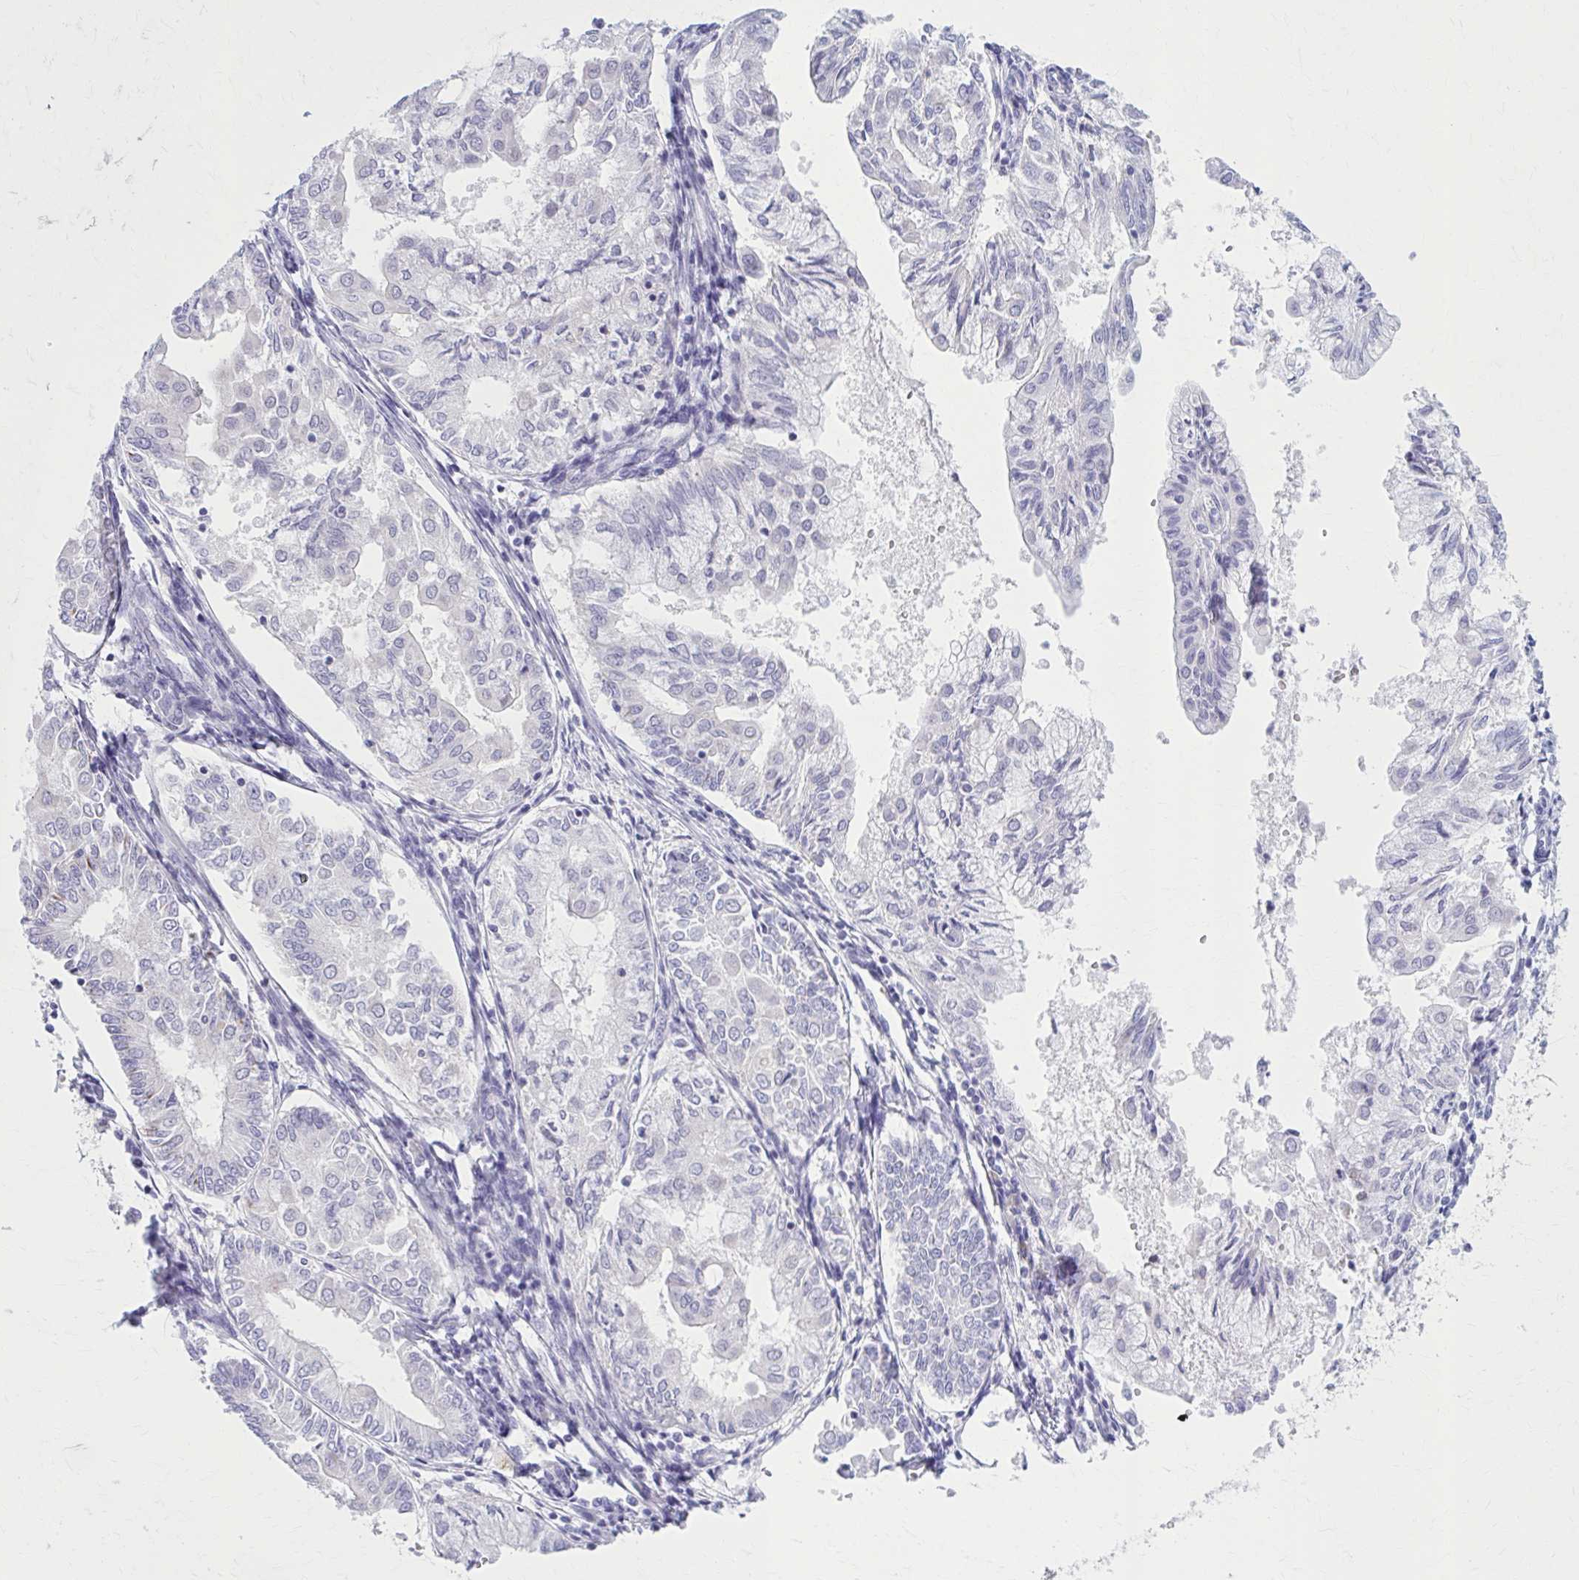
{"staining": {"intensity": "negative", "quantity": "none", "location": "none"}, "tissue": "endometrial cancer", "cell_type": "Tumor cells", "image_type": "cancer", "snomed": [{"axis": "morphology", "description": "Adenocarcinoma, NOS"}, {"axis": "topography", "description": "Endometrium"}], "caption": "DAB (3,3'-diaminobenzidine) immunohistochemical staining of human adenocarcinoma (endometrial) shows no significant expression in tumor cells. (IHC, brightfield microscopy, high magnification).", "gene": "CCDC105", "patient": {"sex": "female", "age": 68}}